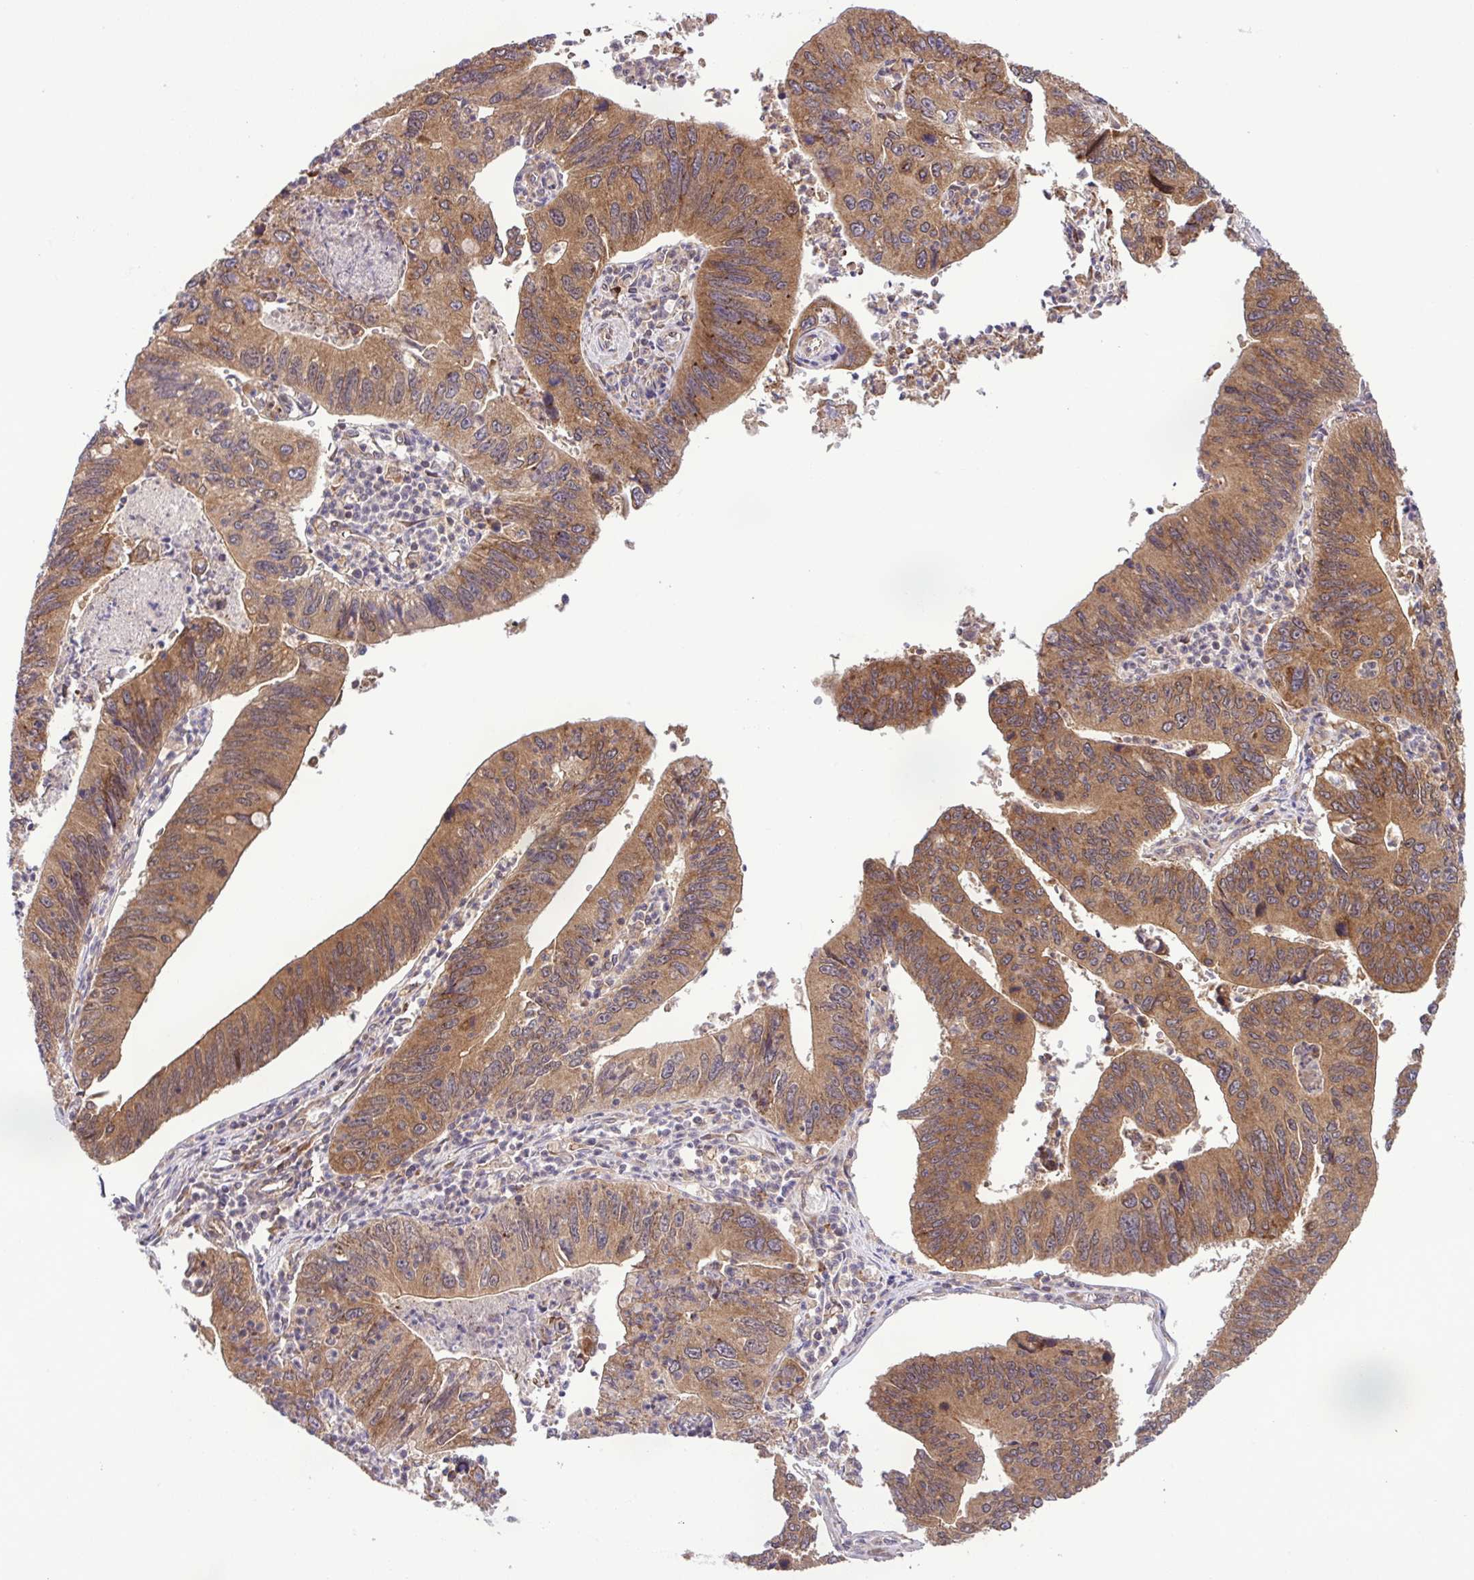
{"staining": {"intensity": "moderate", "quantity": ">75%", "location": "cytoplasmic/membranous"}, "tissue": "stomach cancer", "cell_type": "Tumor cells", "image_type": "cancer", "snomed": [{"axis": "morphology", "description": "Adenocarcinoma, NOS"}, {"axis": "topography", "description": "Stomach"}], "caption": "Immunohistochemical staining of human adenocarcinoma (stomach) demonstrates moderate cytoplasmic/membranous protein positivity in approximately >75% of tumor cells.", "gene": "DLGAP4", "patient": {"sex": "male", "age": 59}}